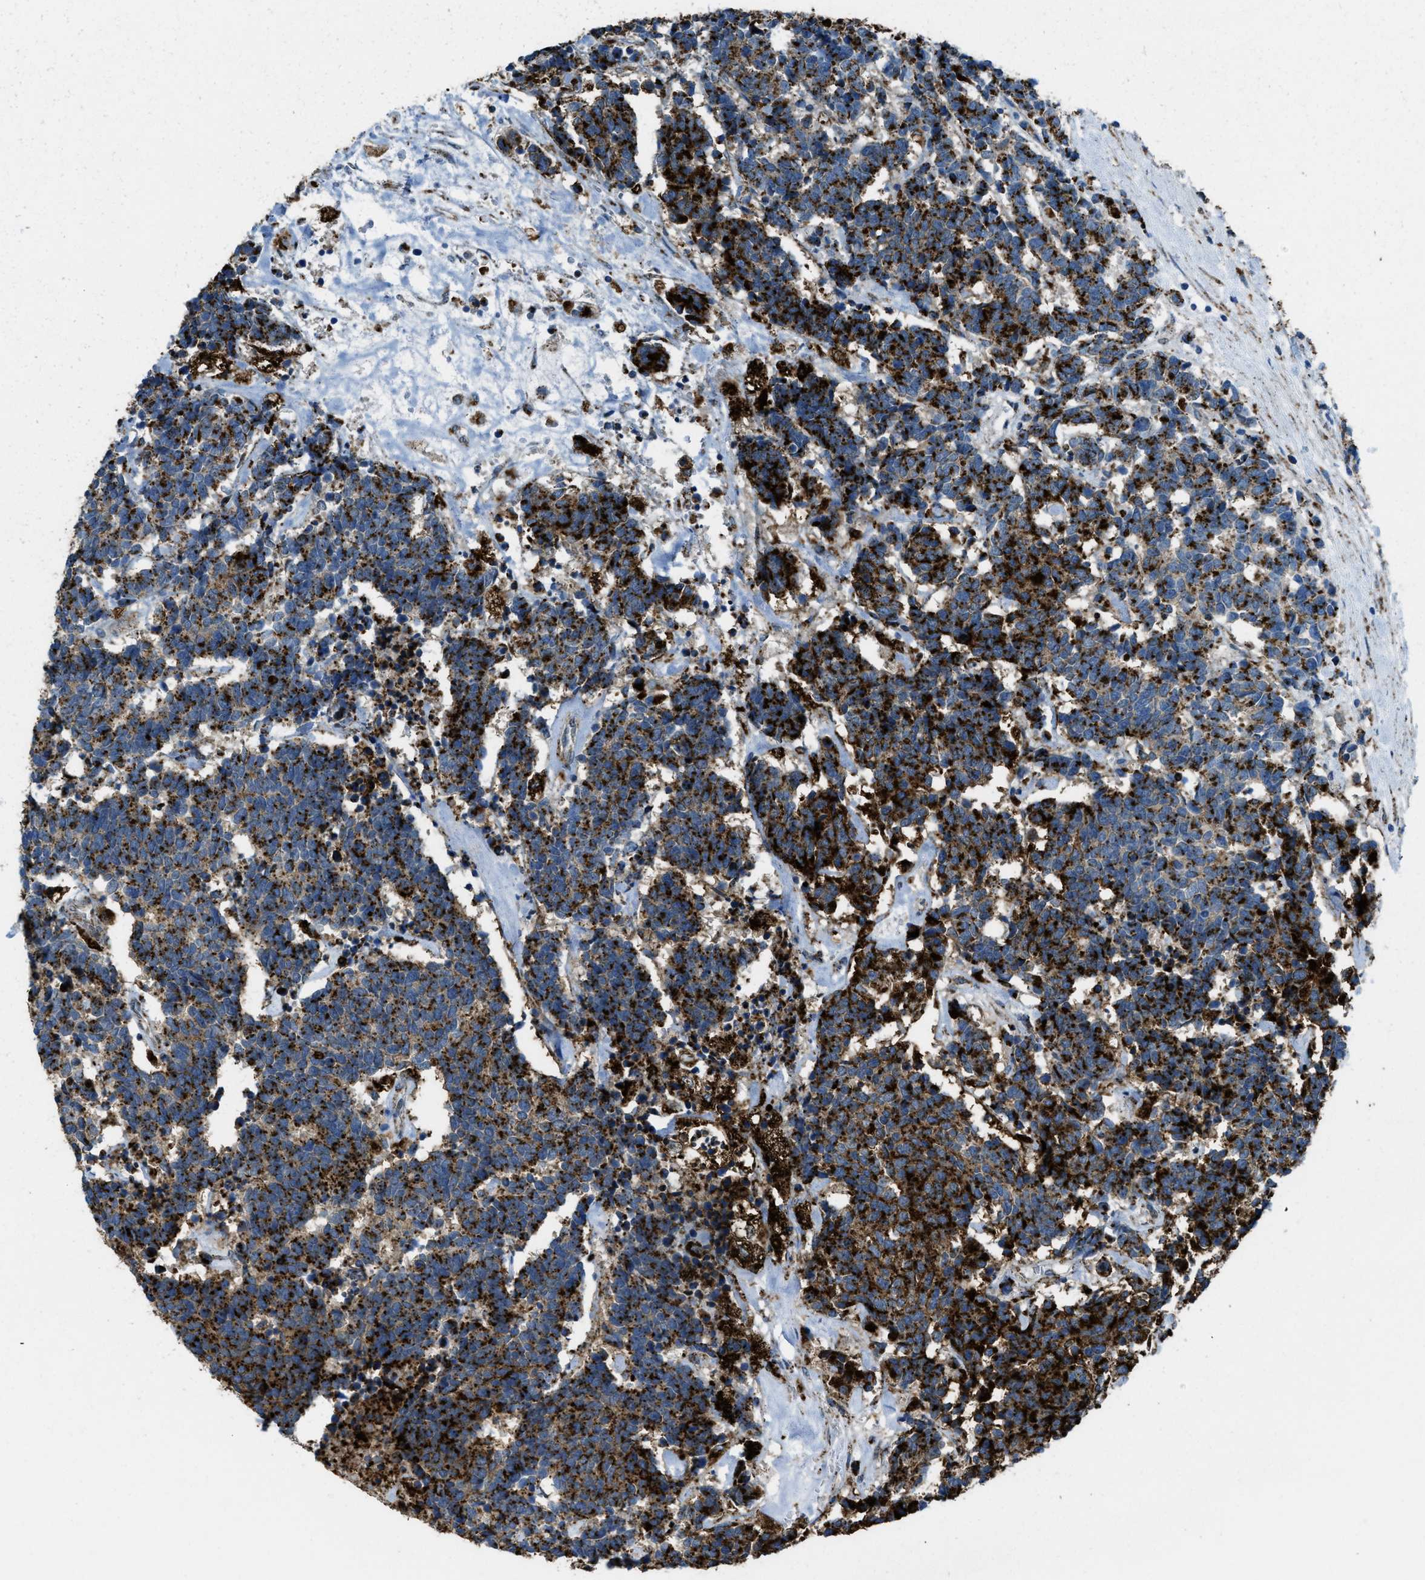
{"staining": {"intensity": "strong", "quantity": ">75%", "location": "cytoplasmic/membranous"}, "tissue": "carcinoid", "cell_type": "Tumor cells", "image_type": "cancer", "snomed": [{"axis": "morphology", "description": "Carcinoma, NOS"}, {"axis": "morphology", "description": "Carcinoid, malignant, NOS"}, {"axis": "topography", "description": "Urinary bladder"}], "caption": "Carcinoid stained for a protein (brown) demonstrates strong cytoplasmic/membranous positive positivity in approximately >75% of tumor cells.", "gene": "SCARB2", "patient": {"sex": "male", "age": 57}}